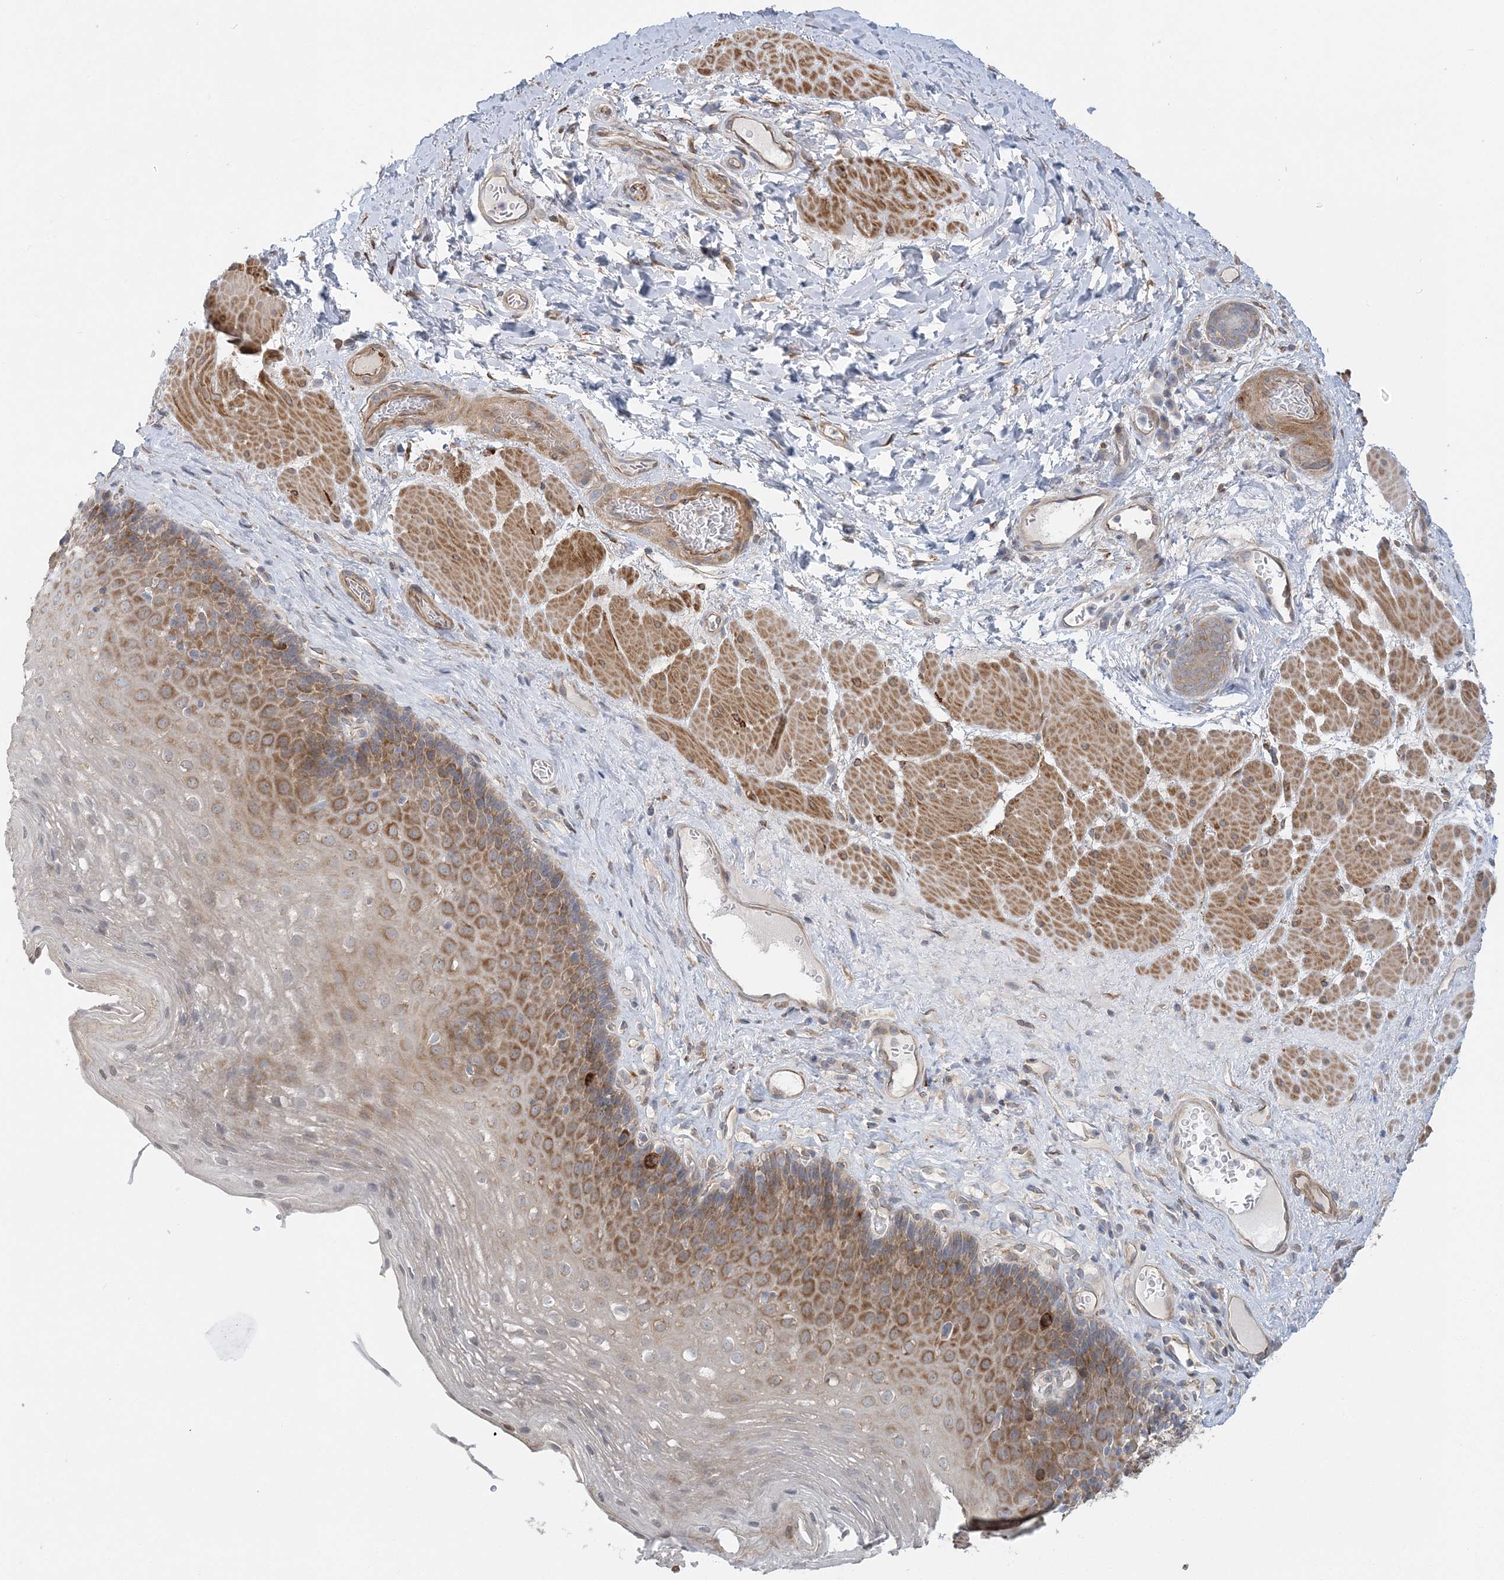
{"staining": {"intensity": "moderate", "quantity": "25%-75%", "location": "cytoplasmic/membranous"}, "tissue": "esophagus", "cell_type": "Squamous epithelial cells", "image_type": "normal", "snomed": [{"axis": "morphology", "description": "Normal tissue, NOS"}, {"axis": "topography", "description": "Esophagus"}], "caption": "High-power microscopy captured an immunohistochemistry (IHC) micrograph of unremarkable esophagus, revealing moderate cytoplasmic/membranous staining in approximately 25%-75% of squamous epithelial cells.", "gene": "MAP4K5", "patient": {"sex": "female", "age": 66}}